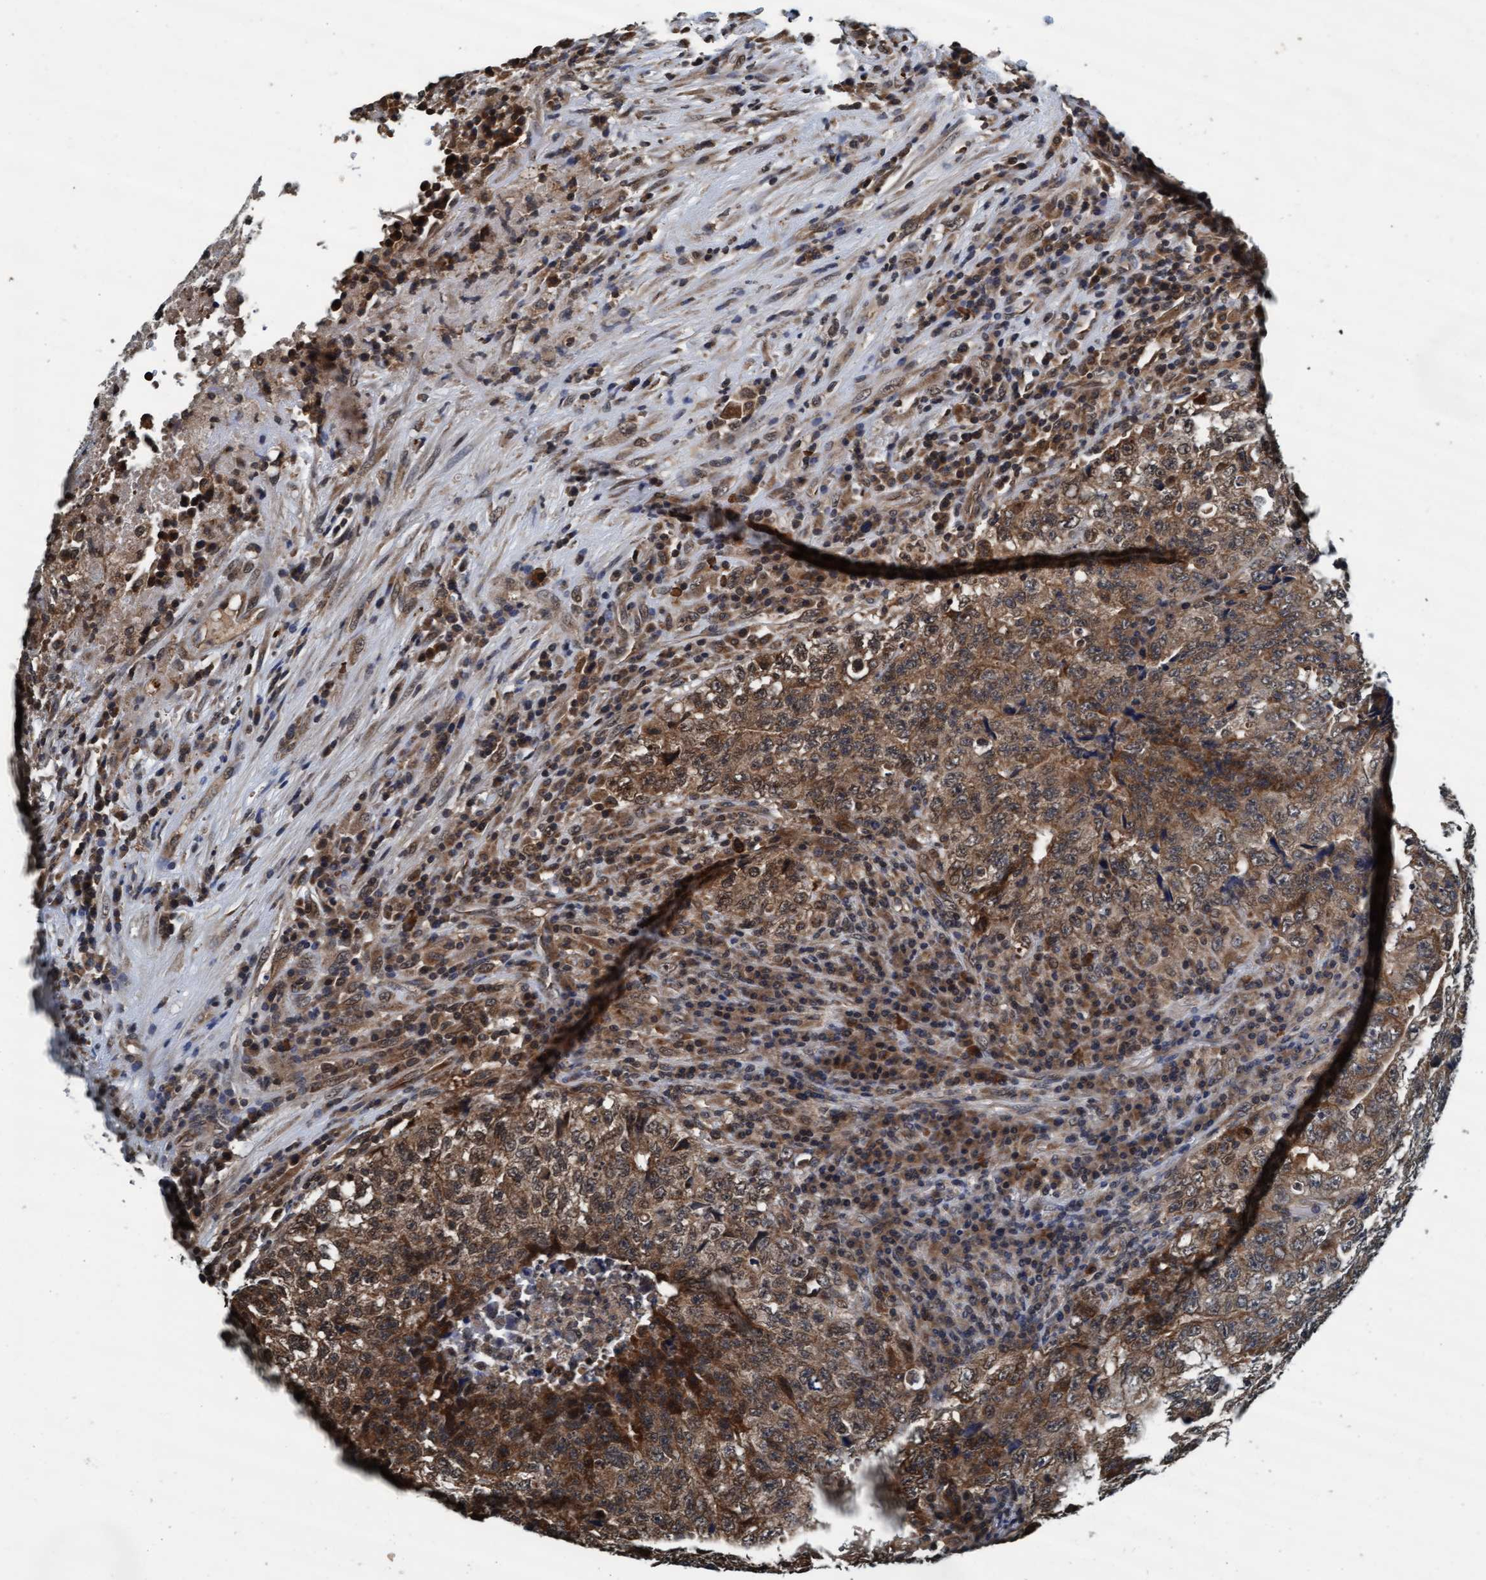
{"staining": {"intensity": "moderate", "quantity": ">75%", "location": "cytoplasmic/membranous,nuclear"}, "tissue": "testis cancer", "cell_type": "Tumor cells", "image_type": "cancer", "snomed": [{"axis": "morphology", "description": "Necrosis, NOS"}, {"axis": "morphology", "description": "Carcinoma, Embryonal, NOS"}, {"axis": "topography", "description": "Testis"}], "caption": "There is medium levels of moderate cytoplasmic/membranous and nuclear staining in tumor cells of testis cancer, as demonstrated by immunohistochemical staining (brown color).", "gene": "WASF1", "patient": {"sex": "male", "age": 19}}